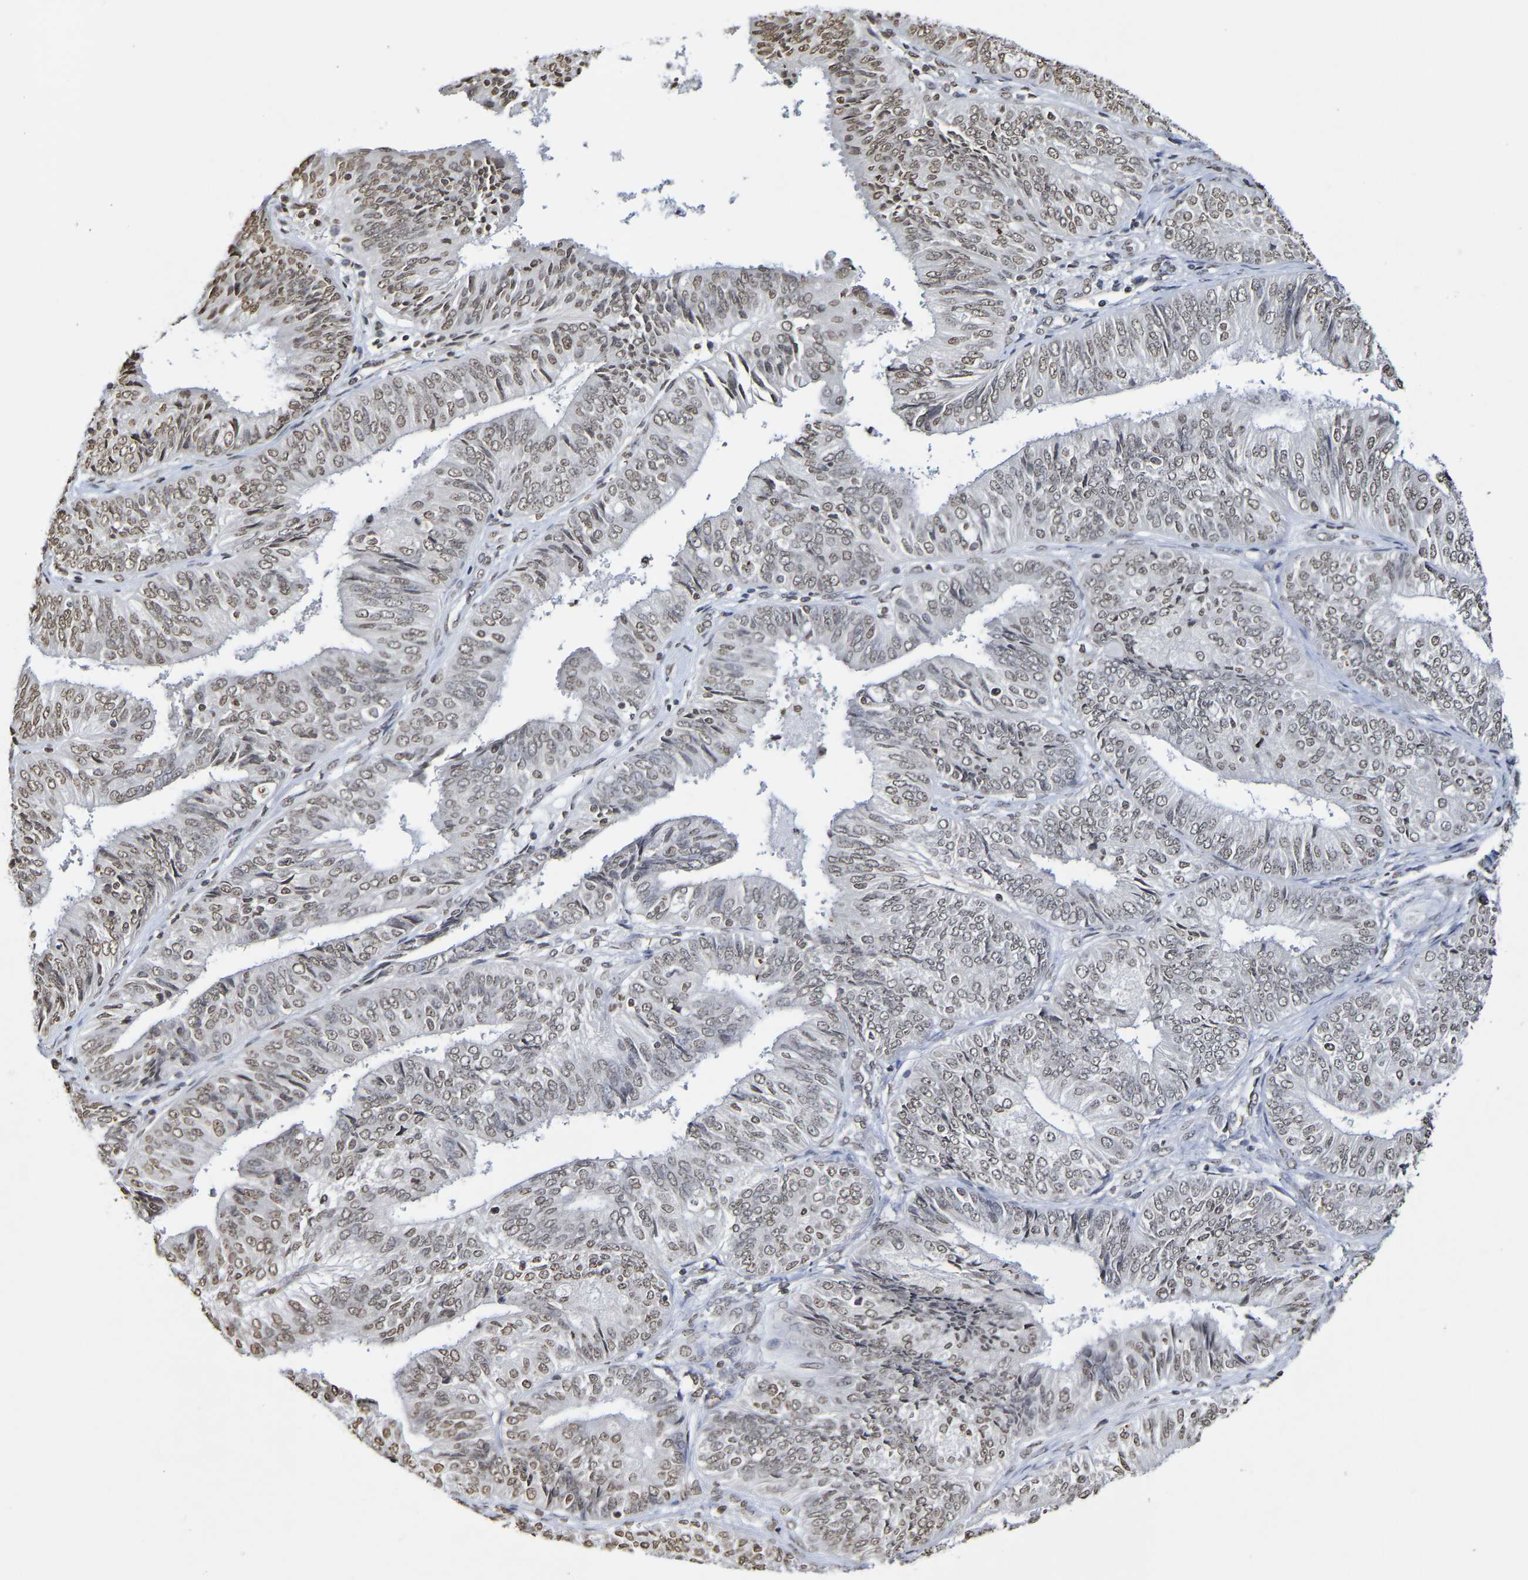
{"staining": {"intensity": "weak", "quantity": ">75%", "location": "nuclear"}, "tissue": "endometrial cancer", "cell_type": "Tumor cells", "image_type": "cancer", "snomed": [{"axis": "morphology", "description": "Adenocarcinoma, NOS"}, {"axis": "topography", "description": "Endometrium"}], "caption": "This image exhibits IHC staining of endometrial cancer, with low weak nuclear staining in approximately >75% of tumor cells.", "gene": "ATF4", "patient": {"sex": "female", "age": 58}}